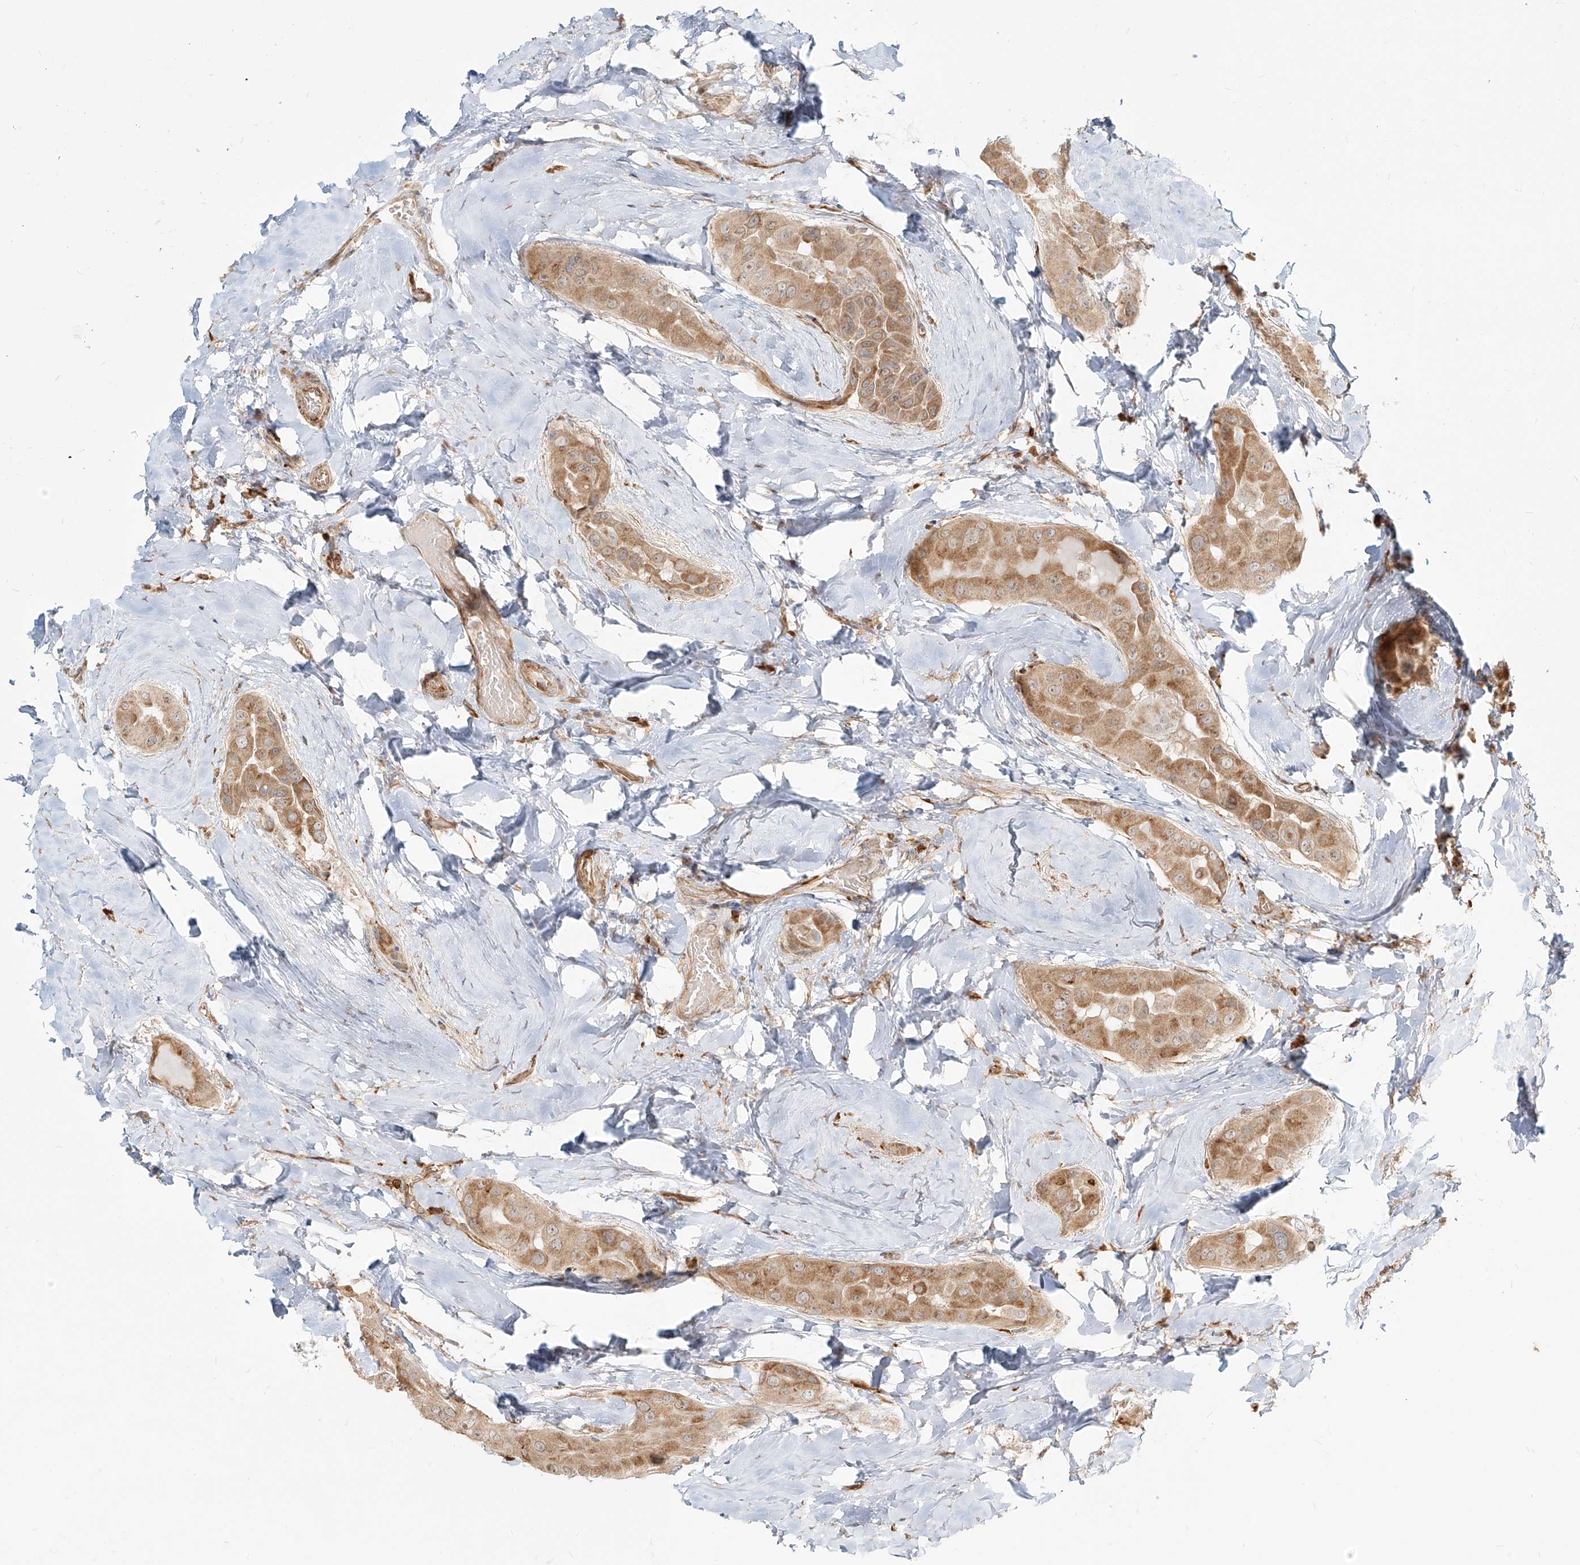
{"staining": {"intensity": "moderate", "quantity": ">75%", "location": "cytoplasmic/membranous"}, "tissue": "thyroid cancer", "cell_type": "Tumor cells", "image_type": "cancer", "snomed": [{"axis": "morphology", "description": "Papillary adenocarcinoma, NOS"}, {"axis": "topography", "description": "Thyroid gland"}], "caption": "Immunohistochemistry micrograph of thyroid papillary adenocarcinoma stained for a protein (brown), which shows medium levels of moderate cytoplasmic/membranous expression in approximately >75% of tumor cells.", "gene": "UBE2K", "patient": {"sex": "male", "age": 33}}